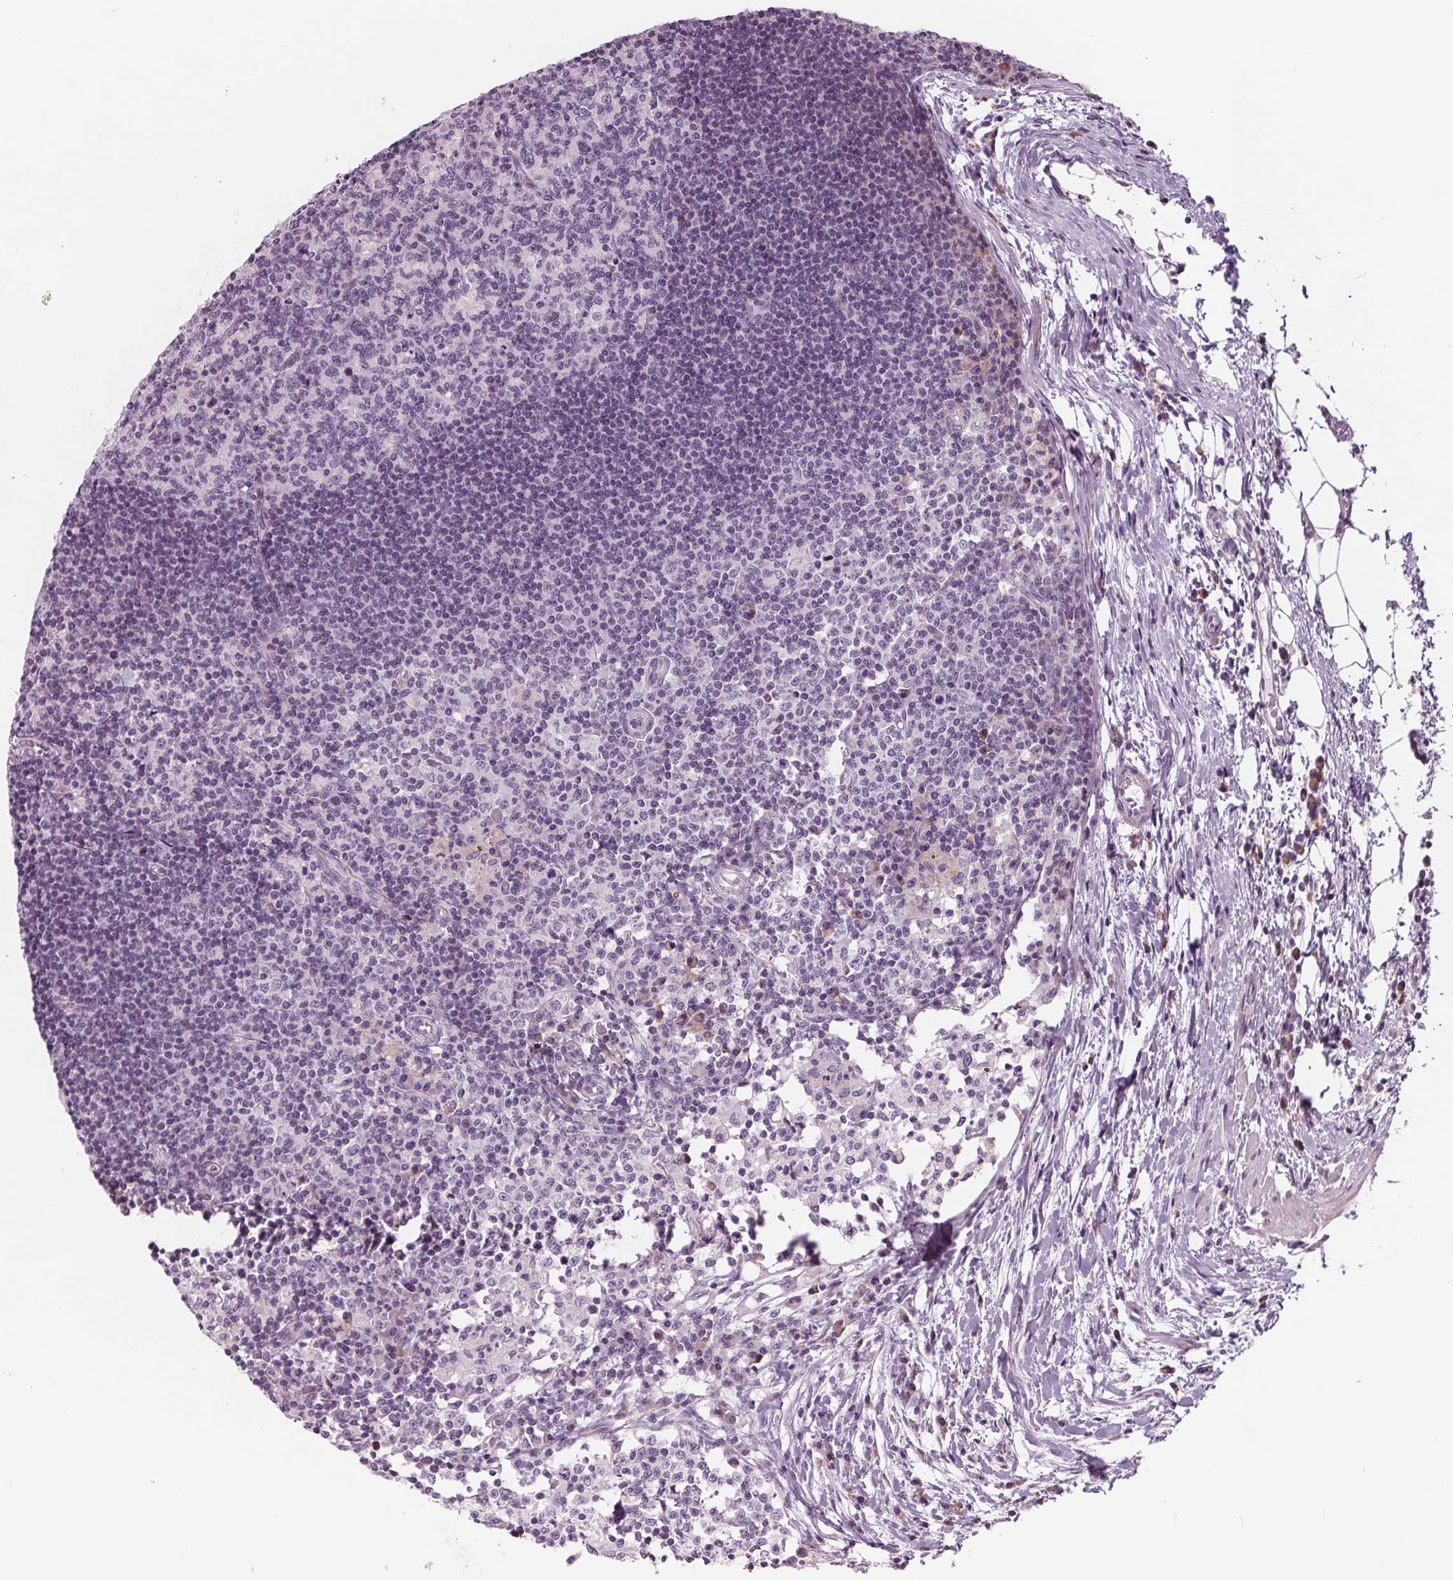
{"staining": {"intensity": "negative", "quantity": "none", "location": "none"}, "tissue": "lymph node", "cell_type": "Germinal center cells", "image_type": "normal", "snomed": [{"axis": "morphology", "description": "Normal tissue, NOS"}, {"axis": "topography", "description": "Lymph node"}], "caption": "An IHC histopathology image of normal lymph node is shown. There is no staining in germinal center cells of lymph node. Nuclei are stained in blue.", "gene": "SAMD5", "patient": {"sex": "female", "age": 72}}